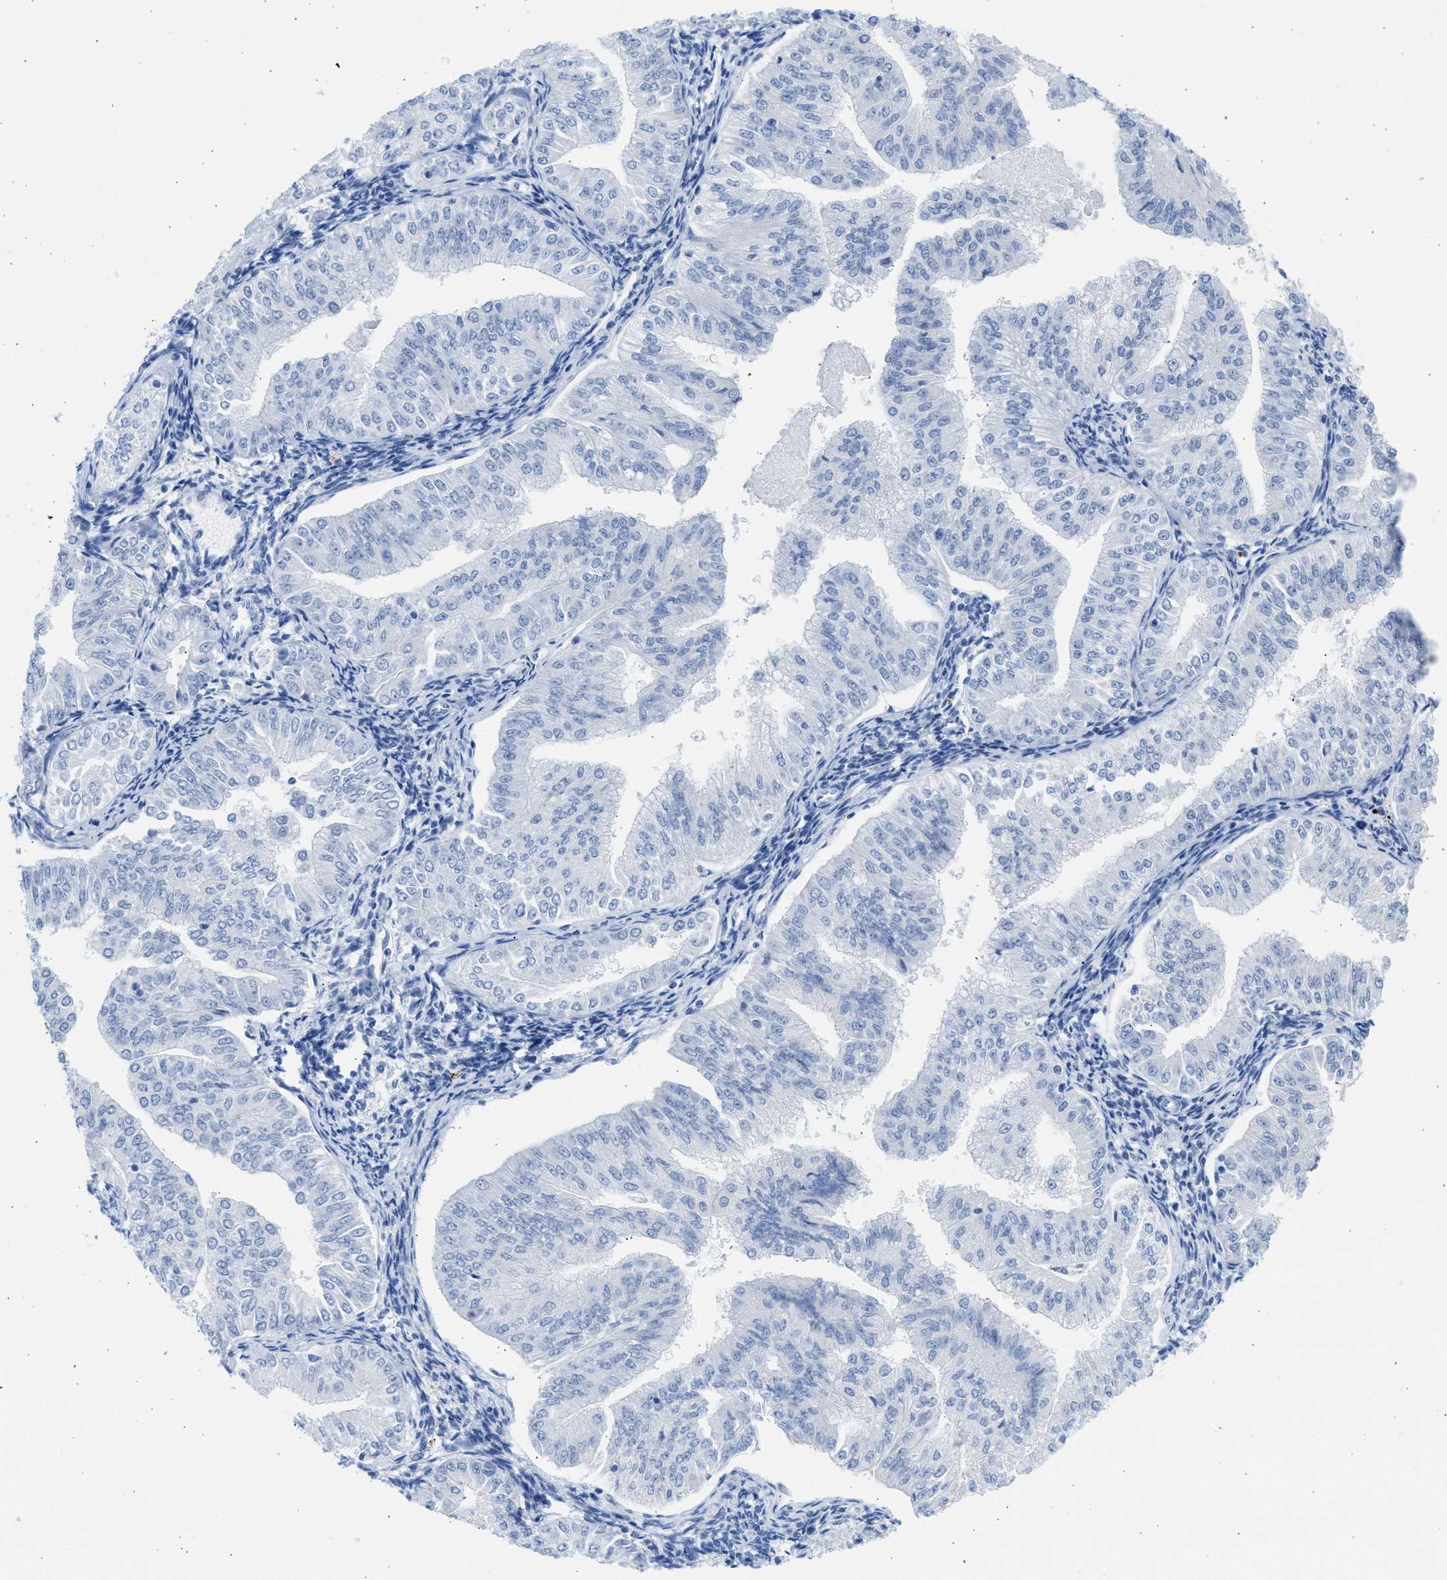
{"staining": {"intensity": "negative", "quantity": "none", "location": "none"}, "tissue": "endometrial cancer", "cell_type": "Tumor cells", "image_type": "cancer", "snomed": [{"axis": "morphology", "description": "Normal tissue, NOS"}, {"axis": "morphology", "description": "Adenocarcinoma, NOS"}, {"axis": "topography", "description": "Endometrium"}], "caption": "The photomicrograph reveals no staining of tumor cells in endometrial cancer.", "gene": "SPATA3", "patient": {"sex": "female", "age": 53}}